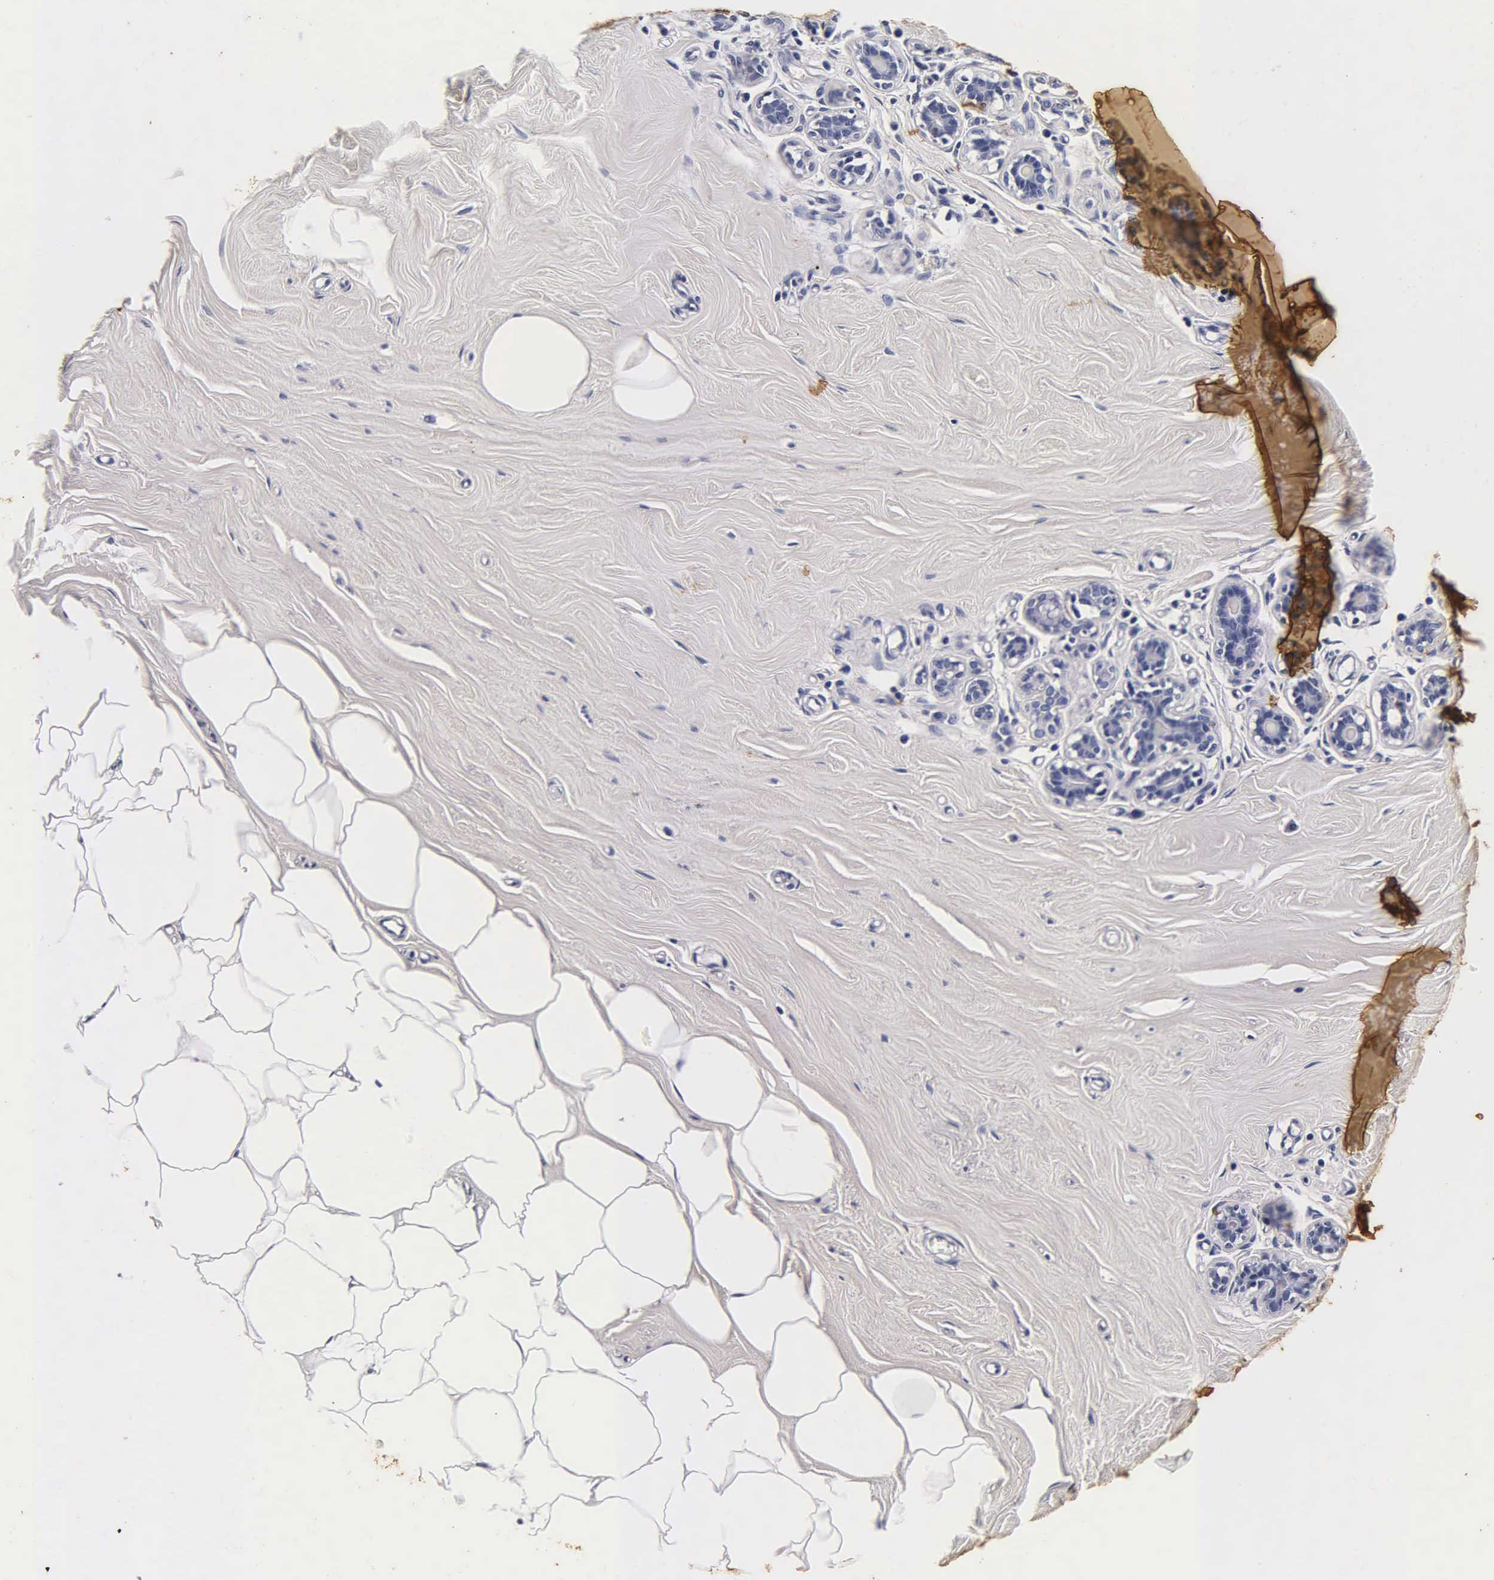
{"staining": {"intensity": "negative", "quantity": "none", "location": "none"}, "tissue": "breast", "cell_type": "Adipocytes", "image_type": "normal", "snomed": [{"axis": "morphology", "description": "Normal tissue, NOS"}, {"axis": "topography", "description": "Breast"}], "caption": "Micrograph shows no significant protein expression in adipocytes of benign breast. (Brightfield microscopy of DAB immunohistochemistry (IHC) at high magnification).", "gene": "TG", "patient": {"sex": "female", "age": 45}}